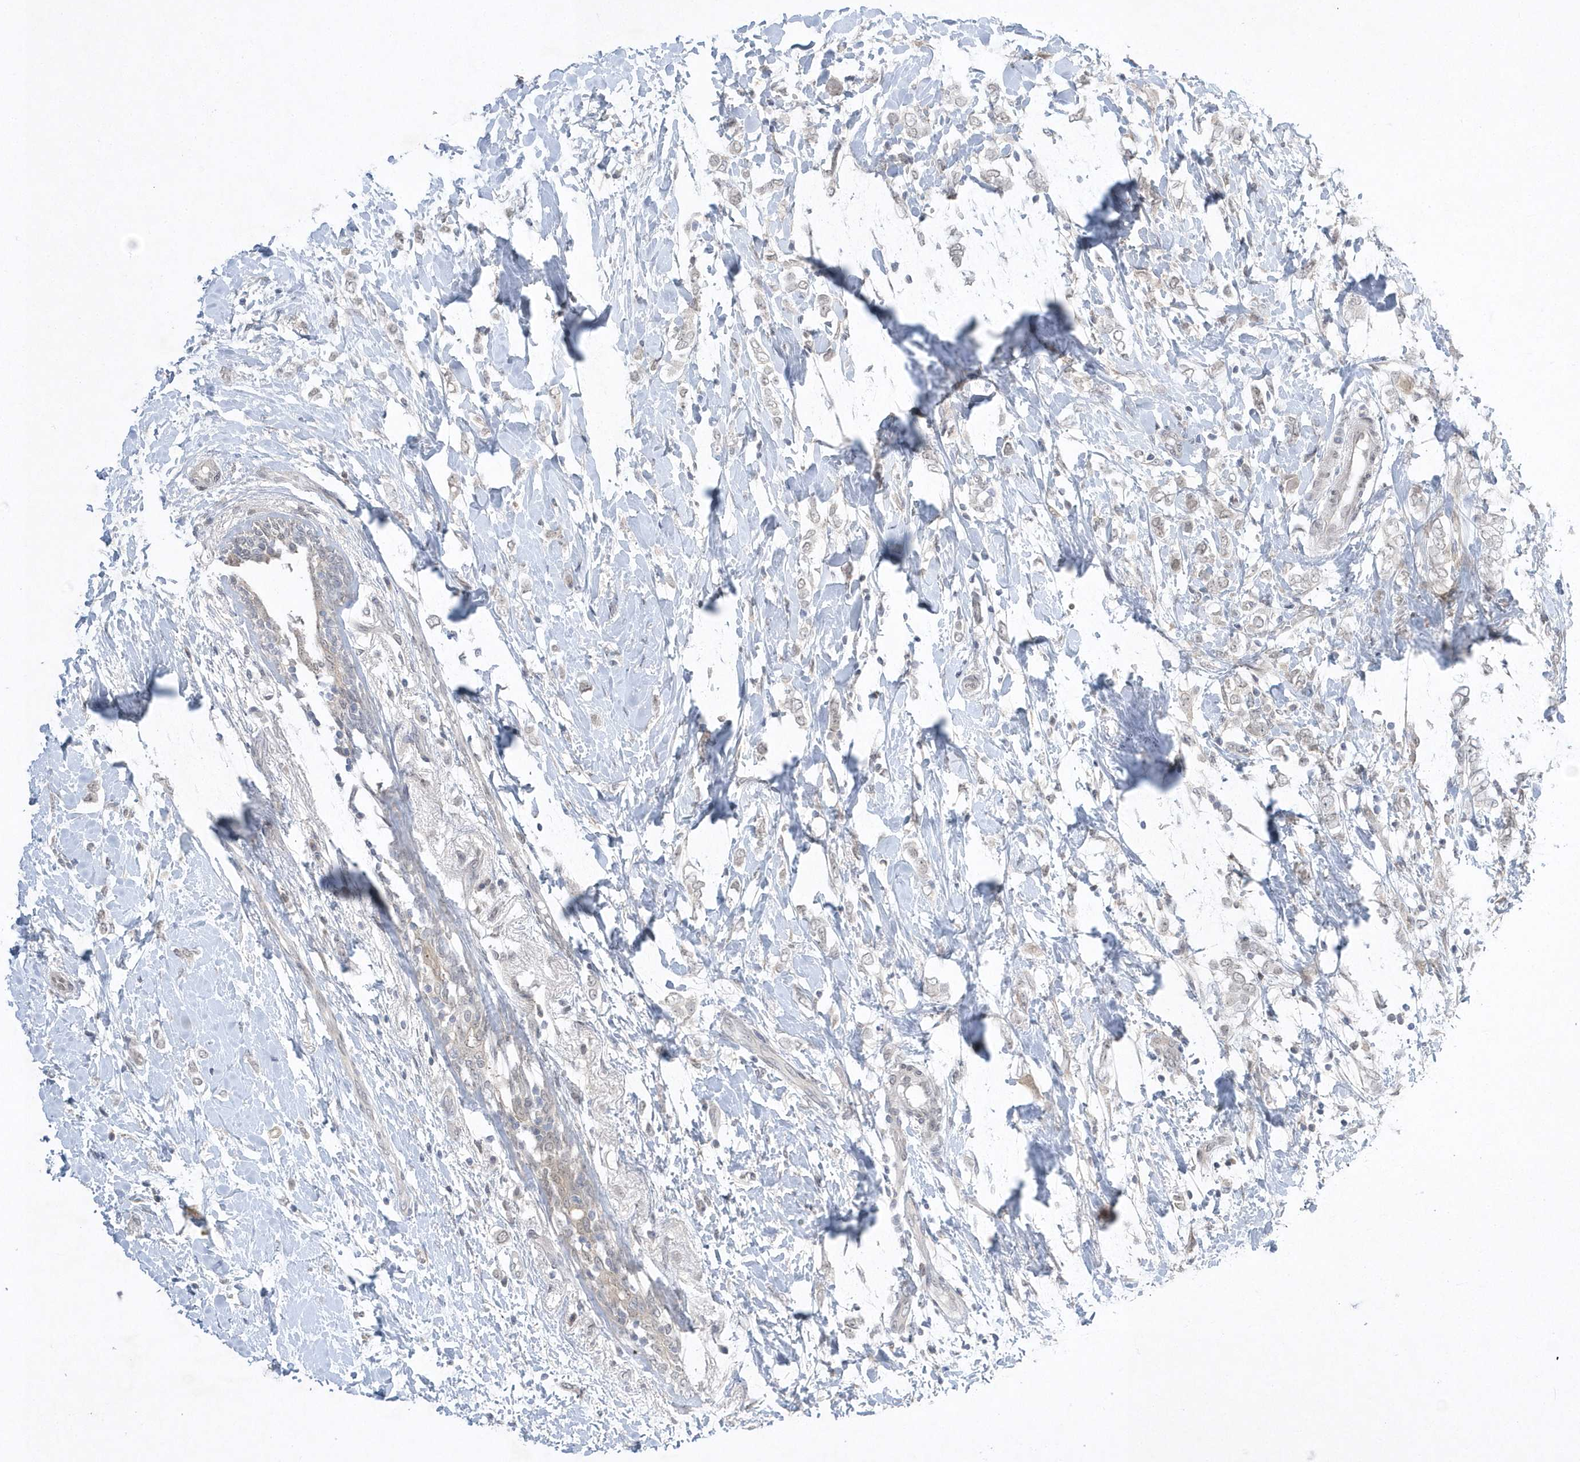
{"staining": {"intensity": "negative", "quantity": "none", "location": "none"}, "tissue": "breast cancer", "cell_type": "Tumor cells", "image_type": "cancer", "snomed": [{"axis": "morphology", "description": "Normal tissue, NOS"}, {"axis": "morphology", "description": "Lobular carcinoma"}, {"axis": "topography", "description": "Breast"}], "caption": "Immunohistochemistry (IHC) photomicrograph of human breast cancer stained for a protein (brown), which exhibits no expression in tumor cells.", "gene": "ZC3H12D", "patient": {"sex": "female", "age": 47}}